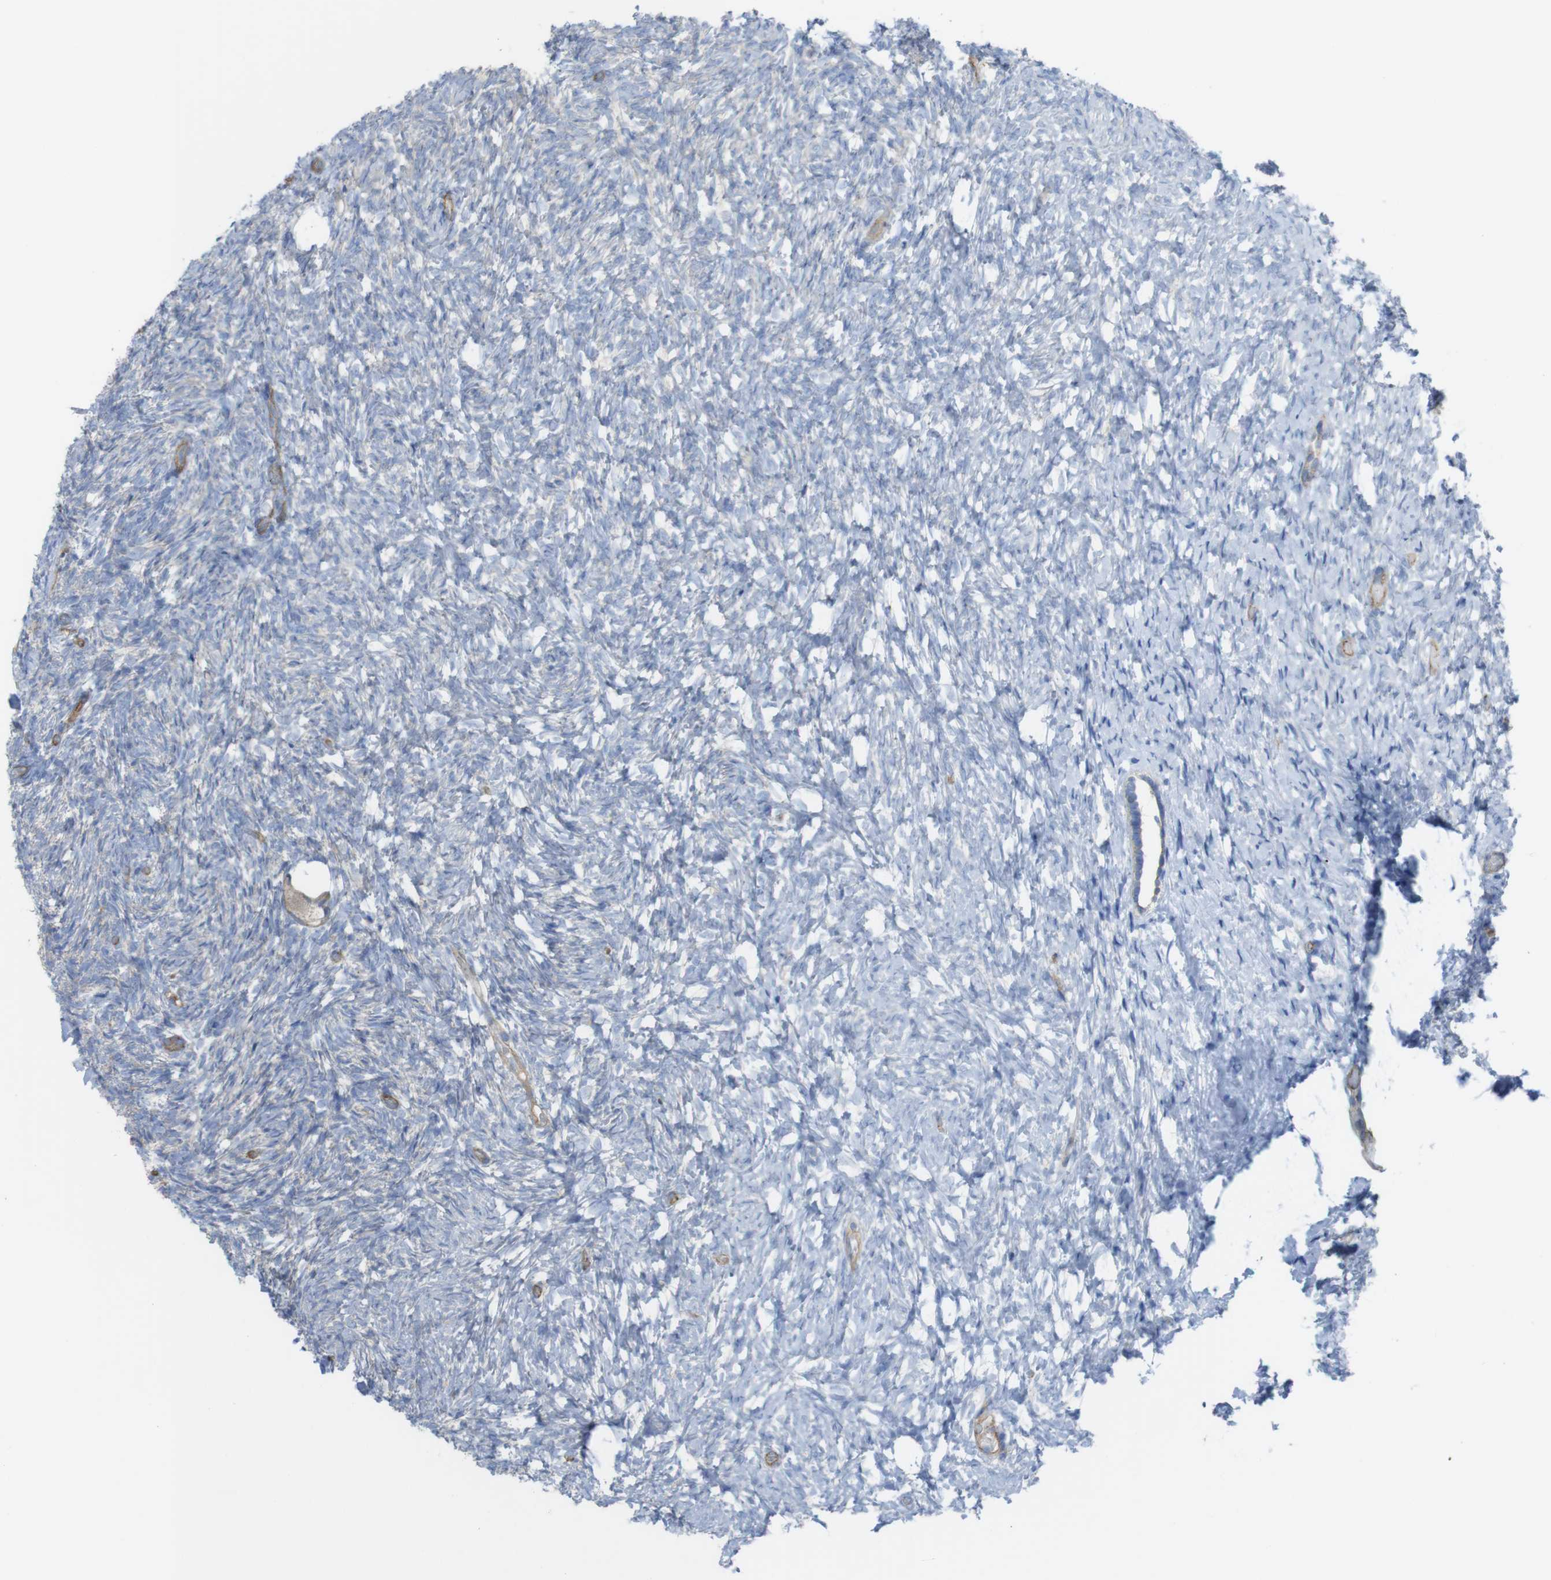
{"staining": {"intensity": "weak", "quantity": ">75%", "location": "cytoplasmic/membranous"}, "tissue": "ovary", "cell_type": "Follicle cells", "image_type": "normal", "snomed": [{"axis": "morphology", "description": "Normal tissue, NOS"}, {"axis": "topography", "description": "Ovary"}], "caption": "Ovary stained with immunohistochemistry reveals weak cytoplasmic/membranous positivity in approximately >75% of follicle cells.", "gene": "PREX2", "patient": {"sex": "female", "age": 35}}